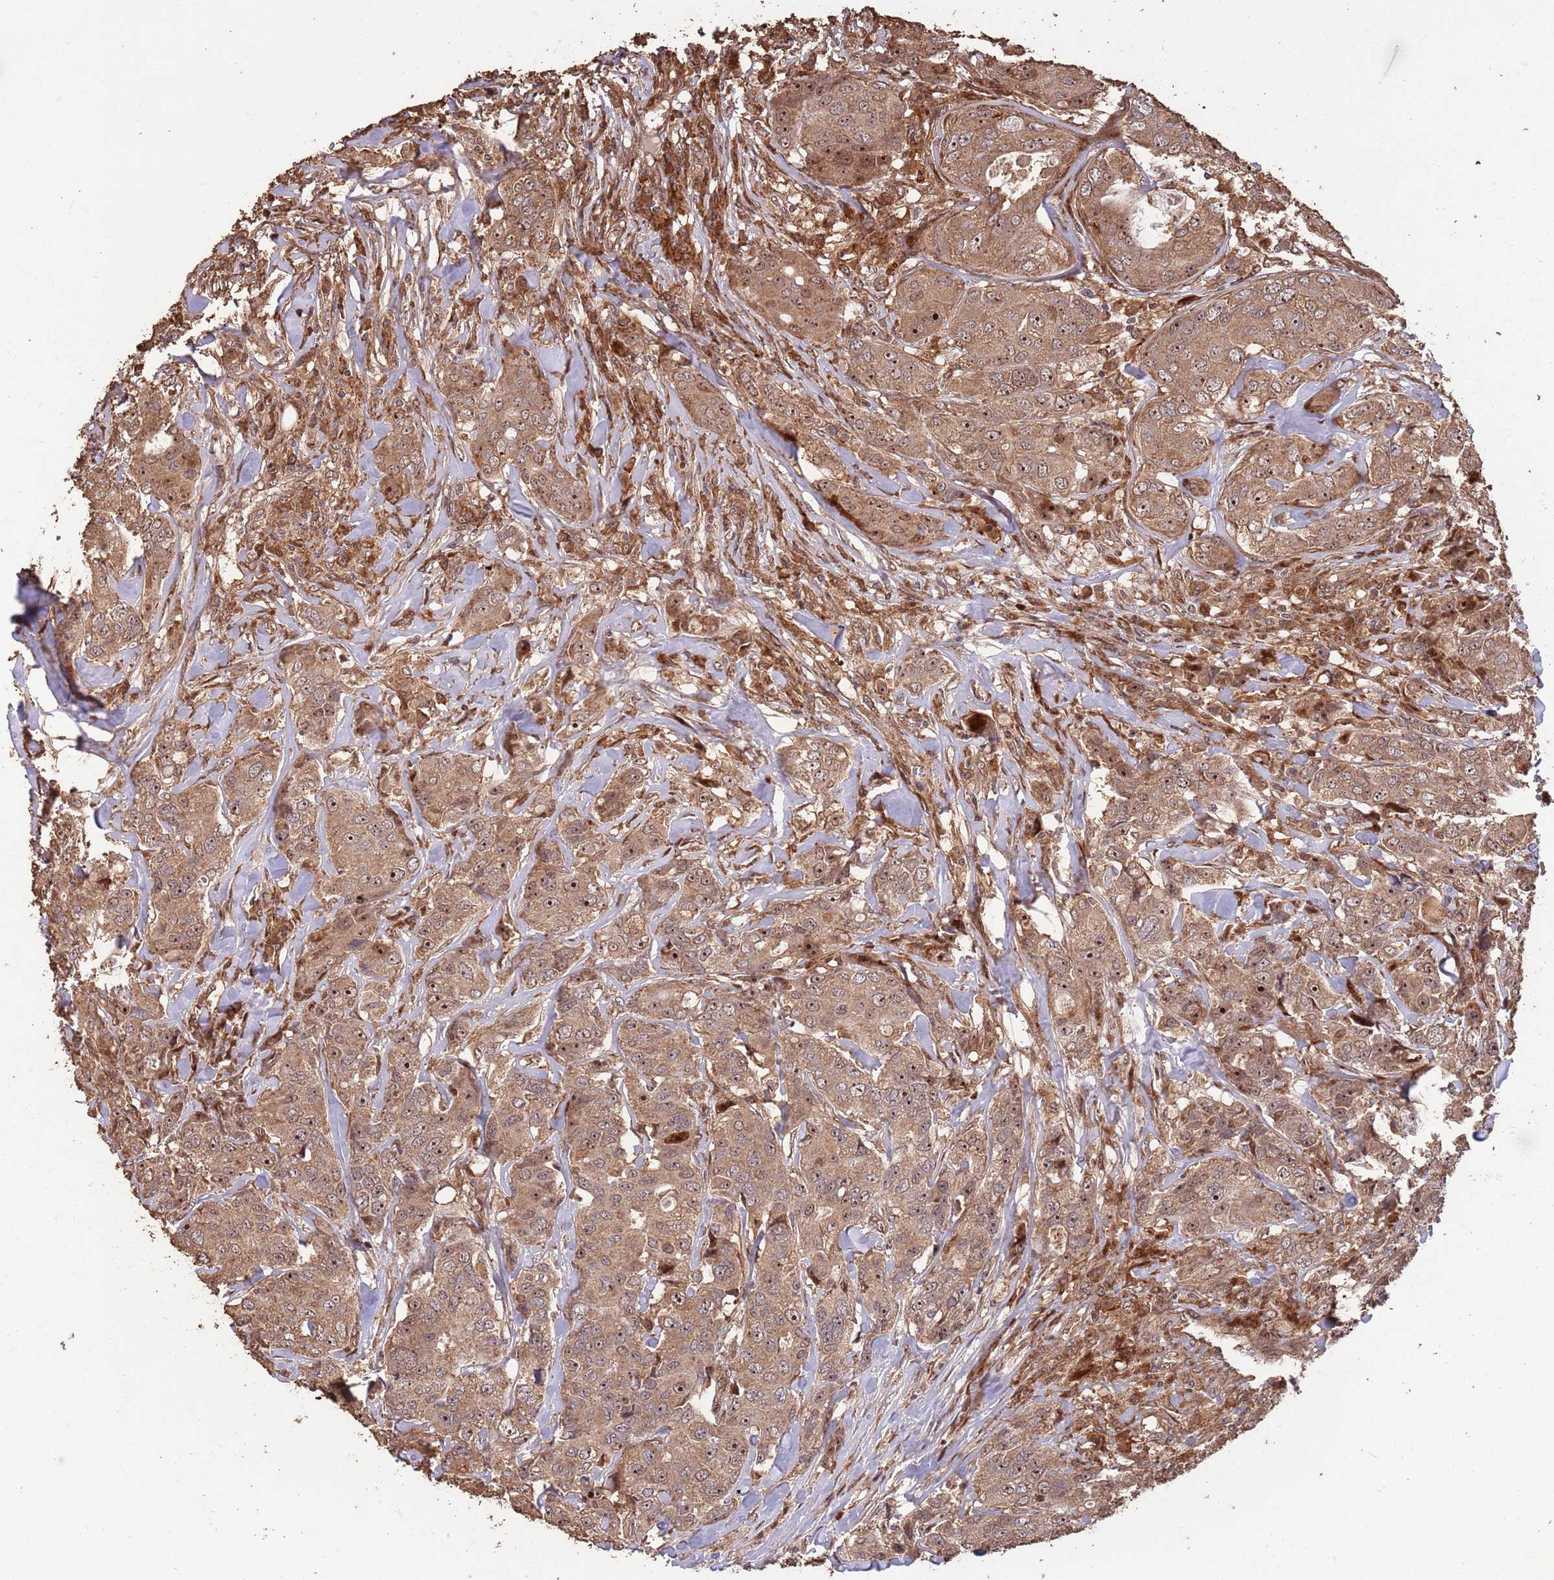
{"staining": {"intensity": "moderate", "quantity": ">75%", "location": "cytoplasmic/membranous,nuclear"}, "tissue": "breast cancer", "cell_type": "Tumor cells", "image_type": "cancer", "snomed": [{"axis": "morphology", "description": "Duct carcinoma"}, {"axis": "topography", "description": "Breast"}], "caption": "A brown stain shows moderate cytoplasmic/membranous and nuclear positivity of a protein in breast cancer tumor cells.", "gene": "ZNF428", "patient": {"sex": "female", "age": 43}}